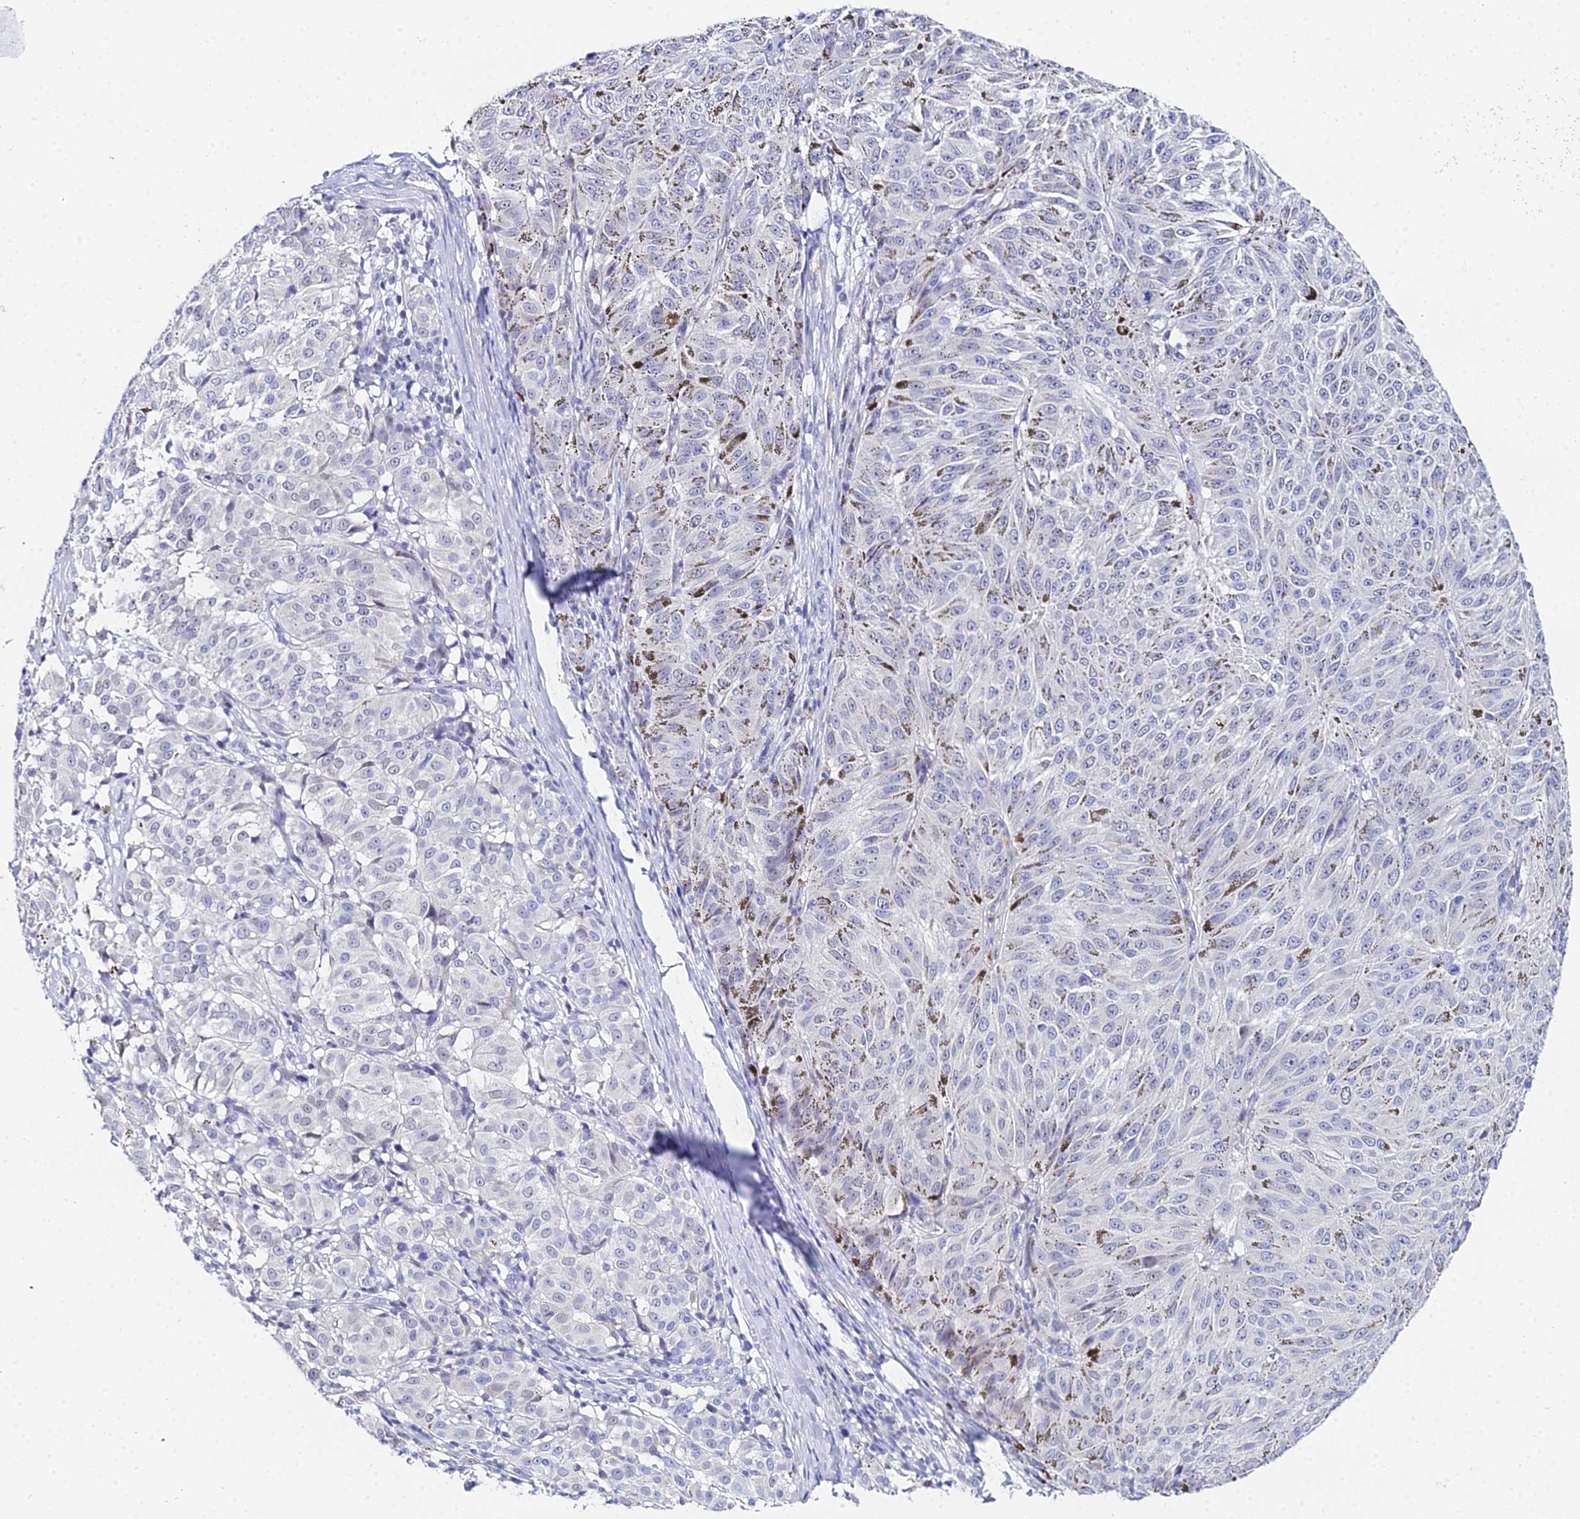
{"staining": {"intensity": "negative", "quantity": "none", "location": "none"}, "tissue": "melanoma", "cell_type": "Tumor cells", "image_type": "cancer", "snomed": [{"axis": "morphology", "description": "Malignant melanoma, NOS"}, {"axis": "topography", "description": "Skin"}], "caption": "This is an immunohistochemistry image of human melanoma. There is no expression in tumor cells.", "gene": "OCM", "patient": {"sex": "female", "age": 72}}